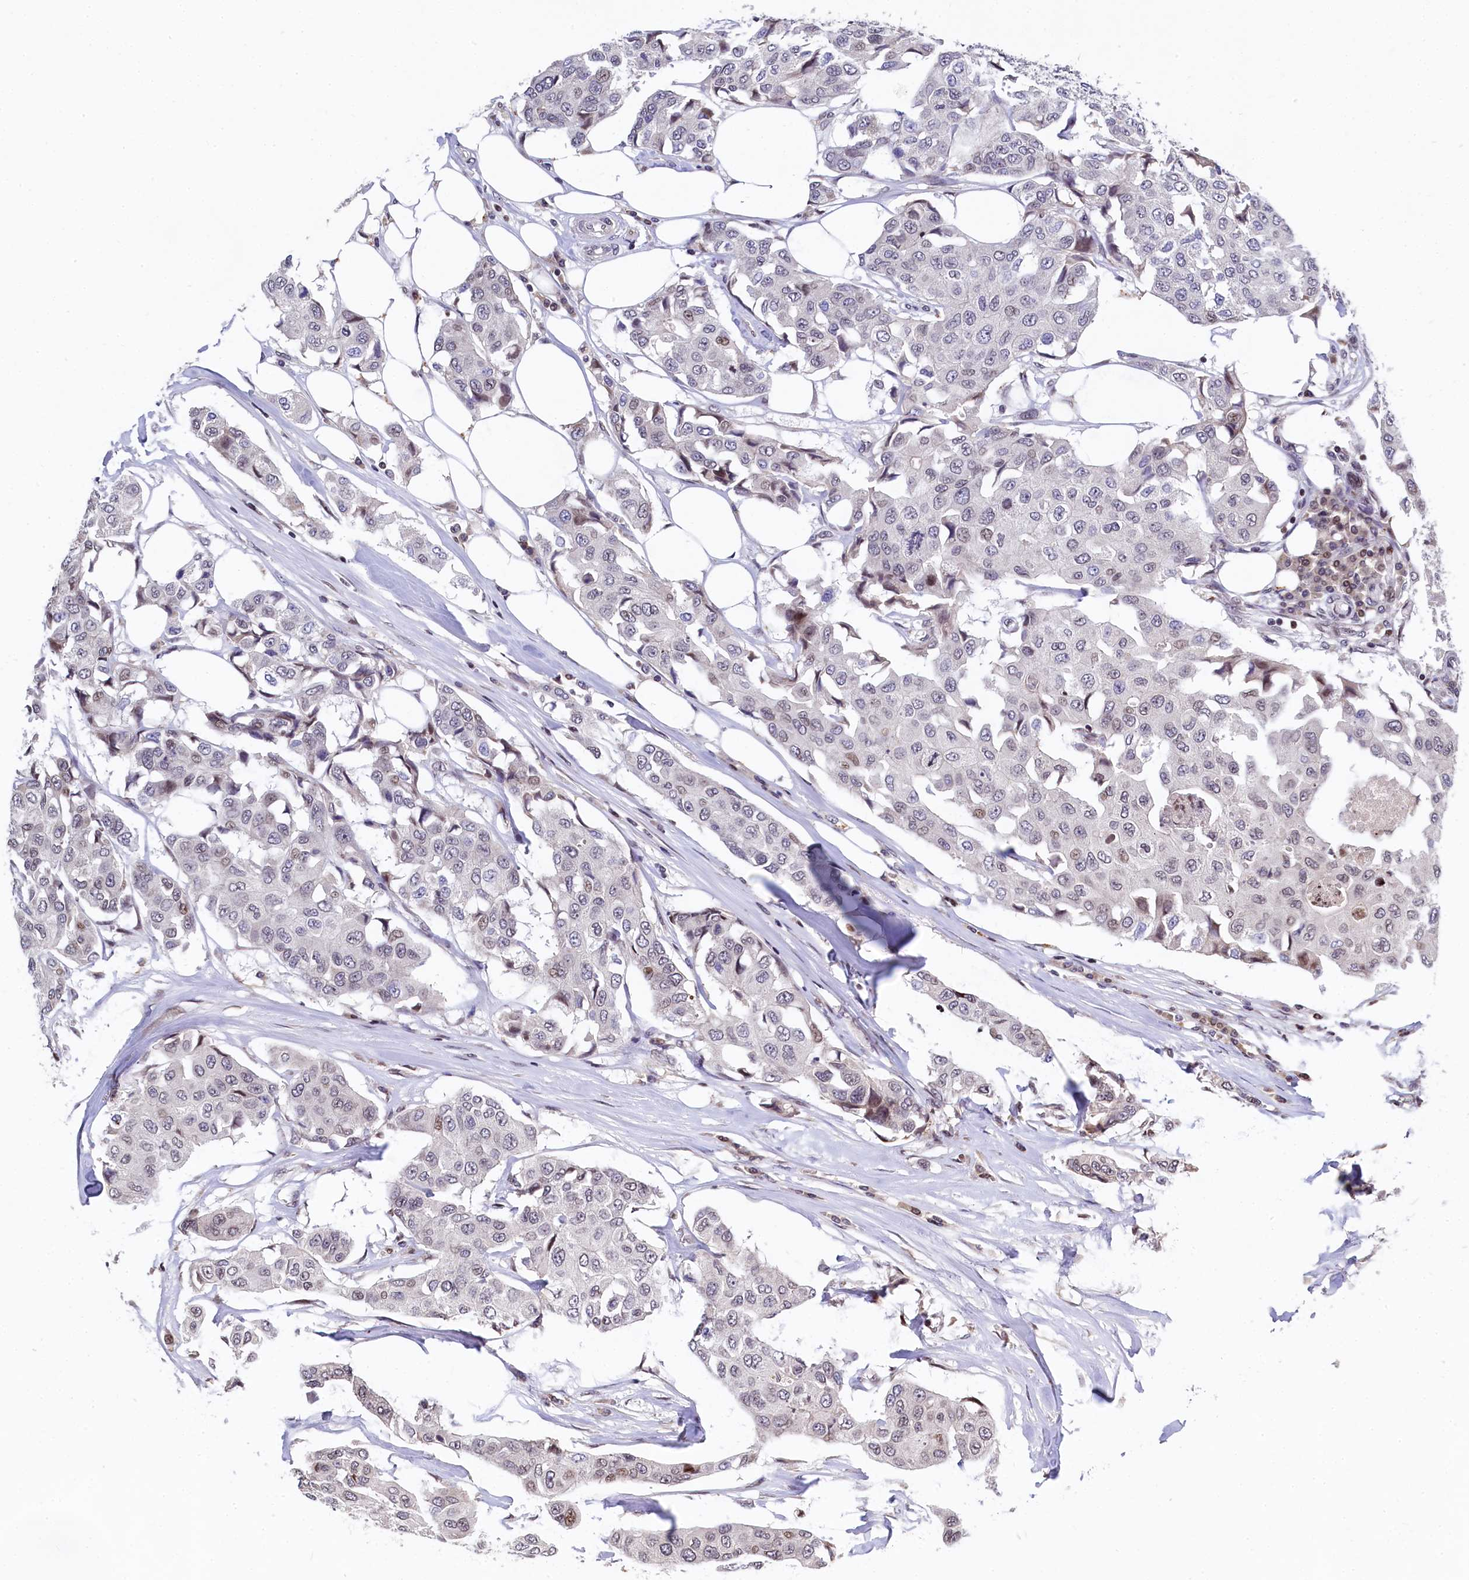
{"staining": {"intensity": "negative", "quantity": "none", "location": "none"}, "tissue": "breast cancer", "cell_type": "Tumor cells", "image_type": "cancer", "snomed": [{"axis": "morphology", "description": "Duct carcinoma"}, {"axis": "topography", "description": "Breast"}], "caption": "Breast cancer was stained to show a protein in brown. There is no significant positivity in tumor cells. (DAB (3,3'-diaminobenzidine) immunohistochemistry, high magnification).", "gene": "FAM217B", "patient": {"sex": "female", "age": 80}}